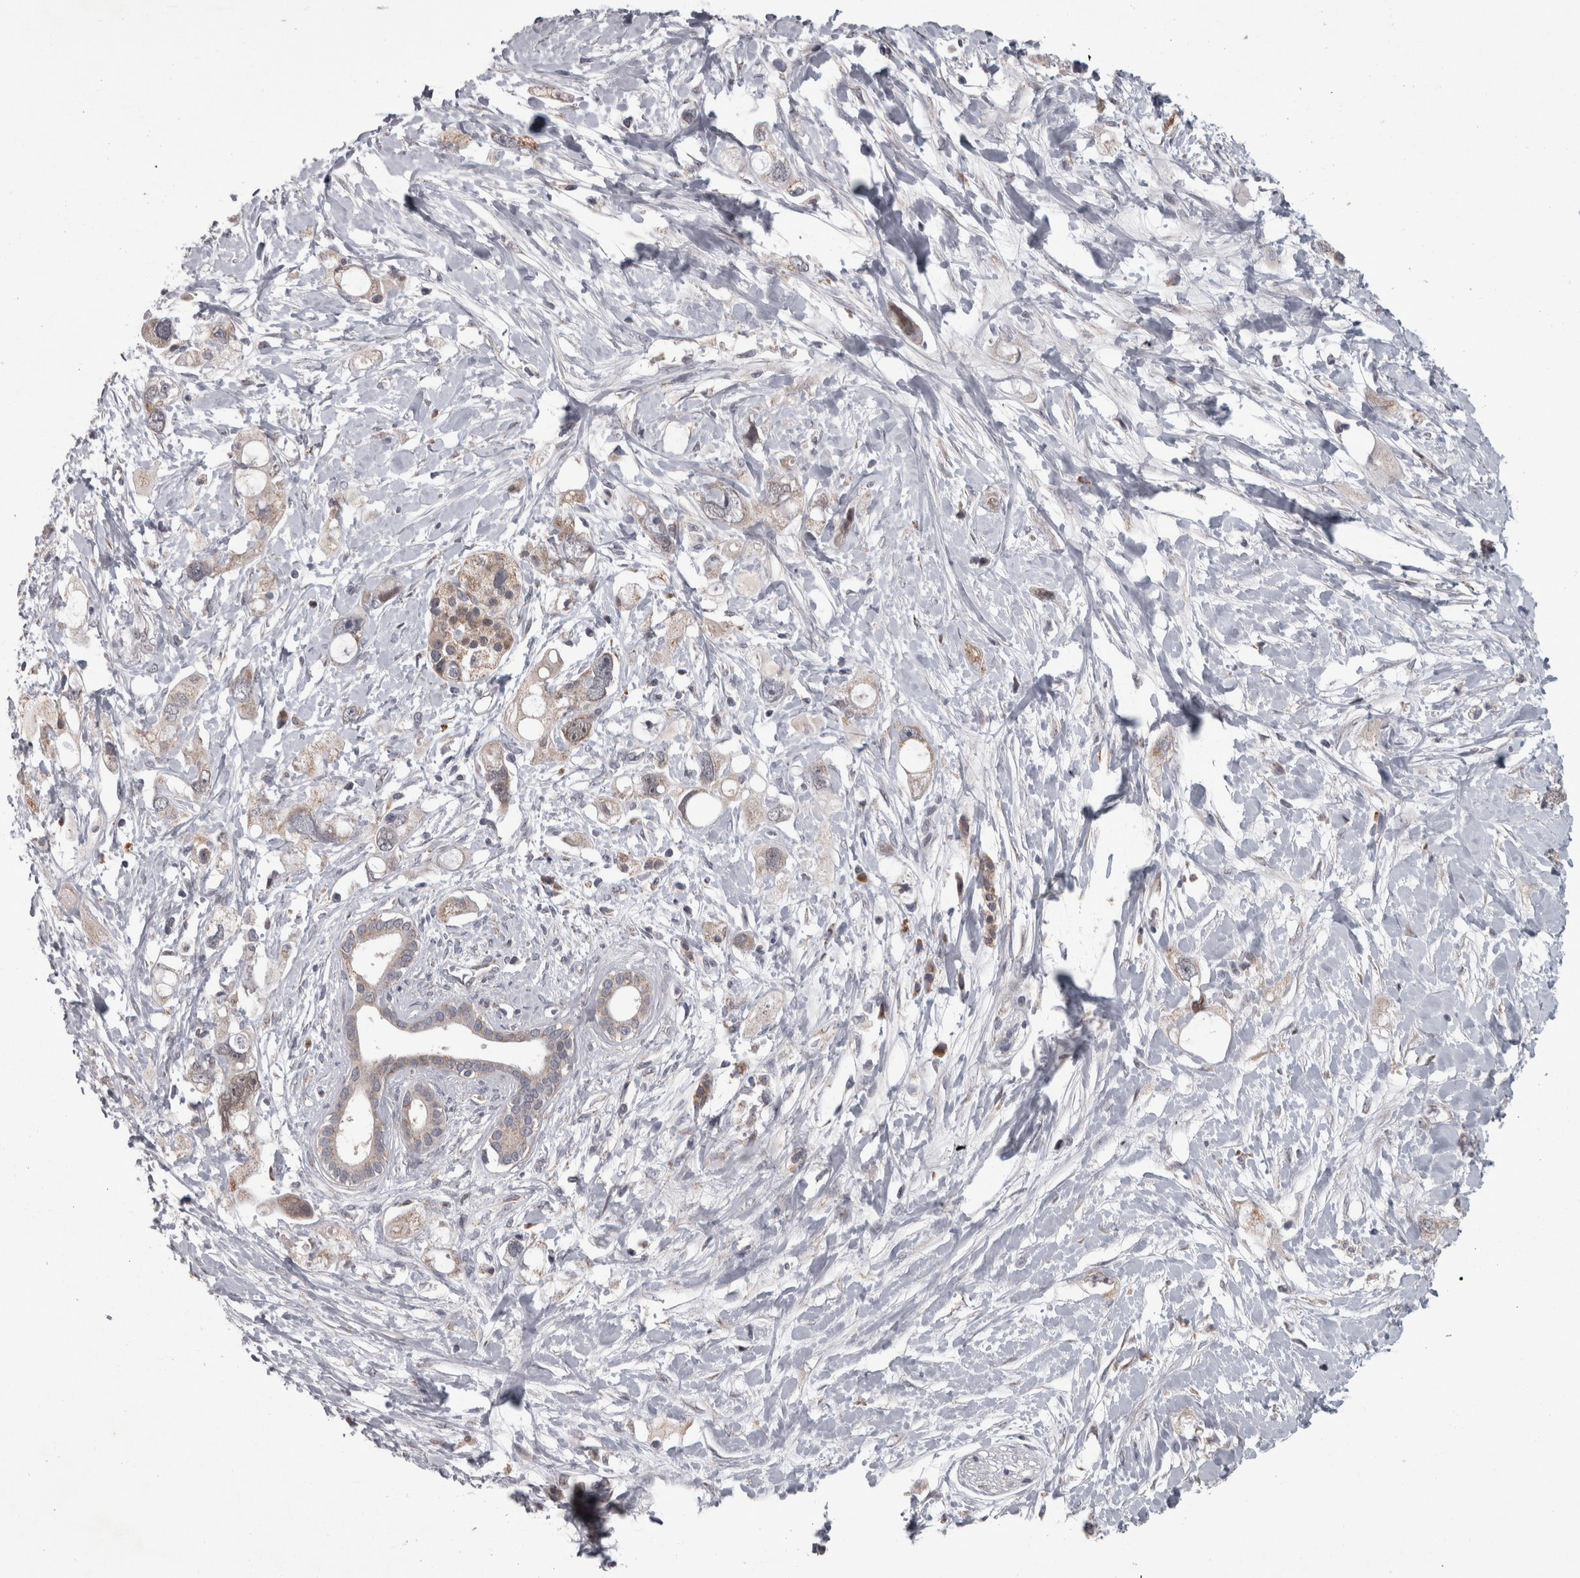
{"staining": {"intensity": "weak", "quantity": "25%-75%", "location": "cytoplasmic/membranous"}, "tissue": "pancreatic cancer", "cell_type": "Tumor cells", "image_type": "cancer", "snomed": [{"axis": "morphology", "description": "Adenocarcinoma, NOS"}, {"axis": "topography", "description": "Pancreas"}], "caption": "This image displays pancreatic adenocarcinoma stained with immunohistochemistry (IHC) to label a protein in brown. The cytoplasmic/membranous of tumor cells show weak positivity for the protein. Nuclei are counter-stained blue.", "gene": "DBT", "patient": {"sex": "female", "age": 56}}